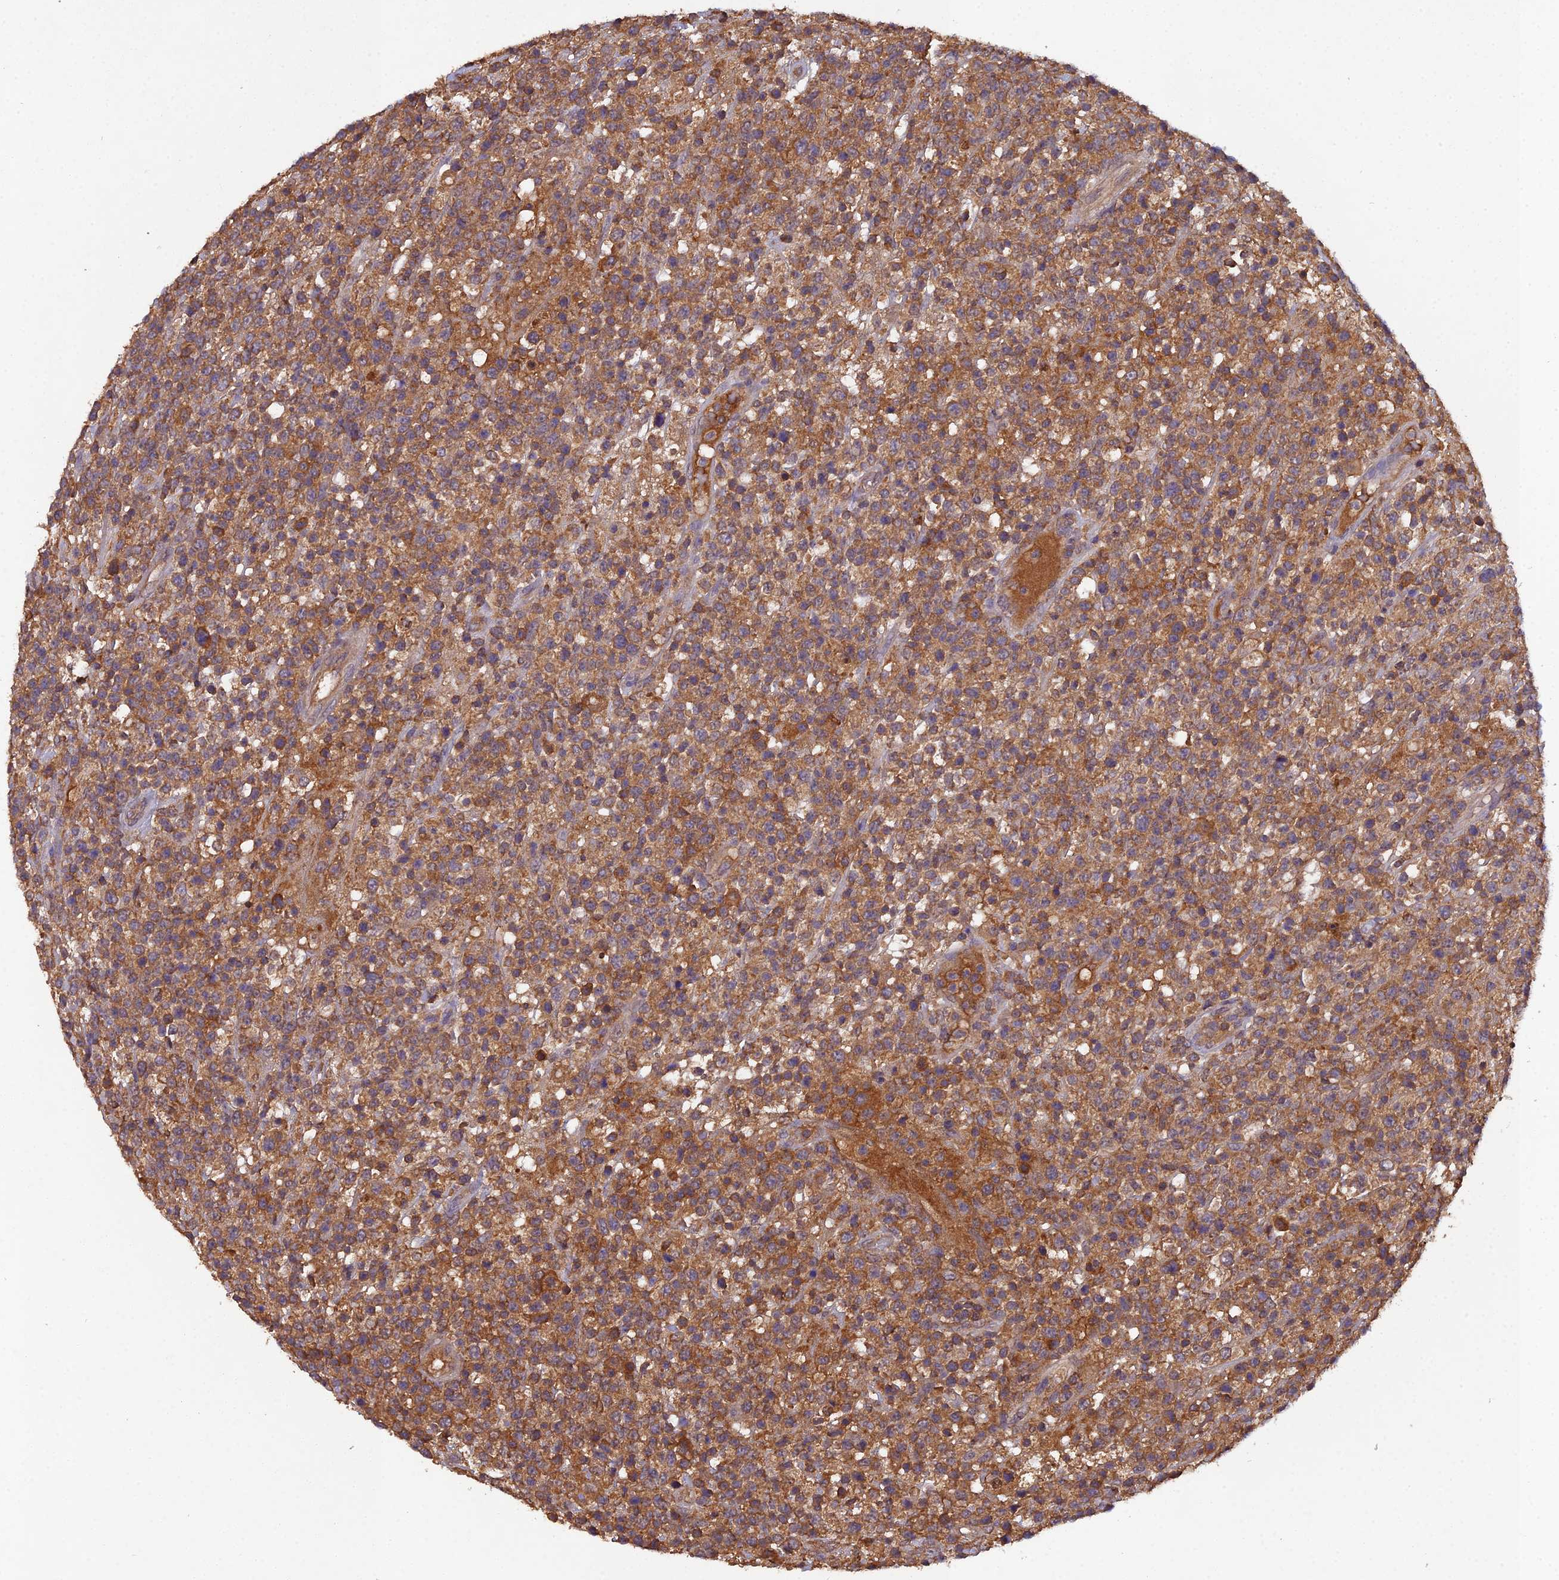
{"staining": {"intensity": "moderate", "quantity": ">75%", "location": "cytoplasmic/membranous"}, "tissue": "lymphoma", "cell_type": "Tumor cells", "image_type": "cancer", "snomed": [{"axis": "morphology", "description": "Malignant lymphoma, non-Hodgkin's type, High grade"}, {"axis": "topography", "description": "Colon"}], "caption": "Human lymphoma stained for a protein (brown) shows moderate cytoplasmic/membranous positive staining in approximately >75% of tumor cells.", "gene": "TMEM258", "patient": {"sex": "female", "age": 53}}